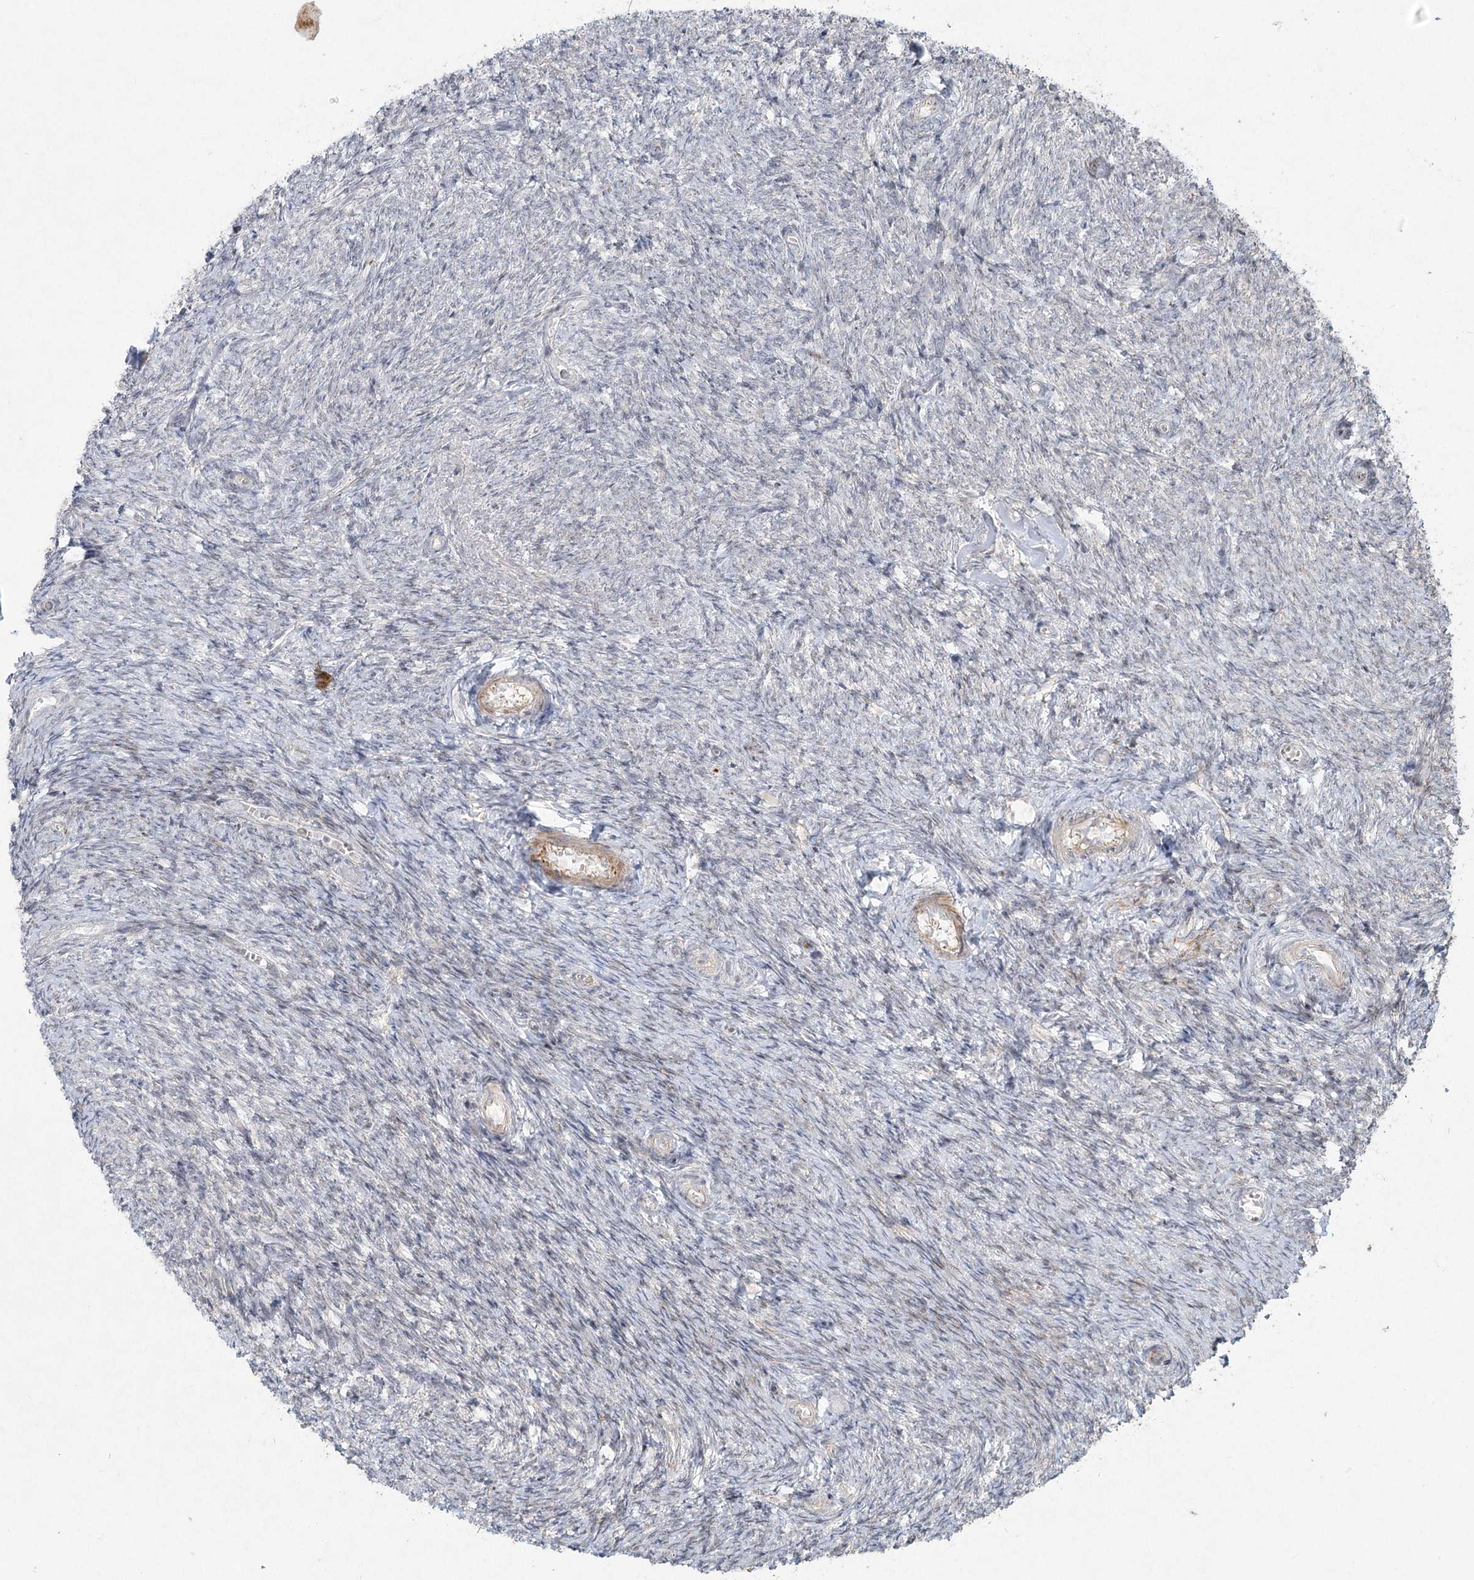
{"staining": {"intensity": "negative", "quantity": "none", "location": "none"}, "tissue": "ovary", "cell_type": "Follicle cells", "image_type": "normal", "snomed": [{"axis": "morphology", "description": "Normal tissue, NOS"}, {"axis": "topography", "description": "Ovary"}], "caption": "Immunohistochemistry (IHC) photomicrograph of normal ovary: ovary stained with DAB (3,3'-diaminobenzidine) shows no significant protein positivity in follicle cells.", "gene": "LRP2BP", "patient": {"sex": "female", "age": 44}}